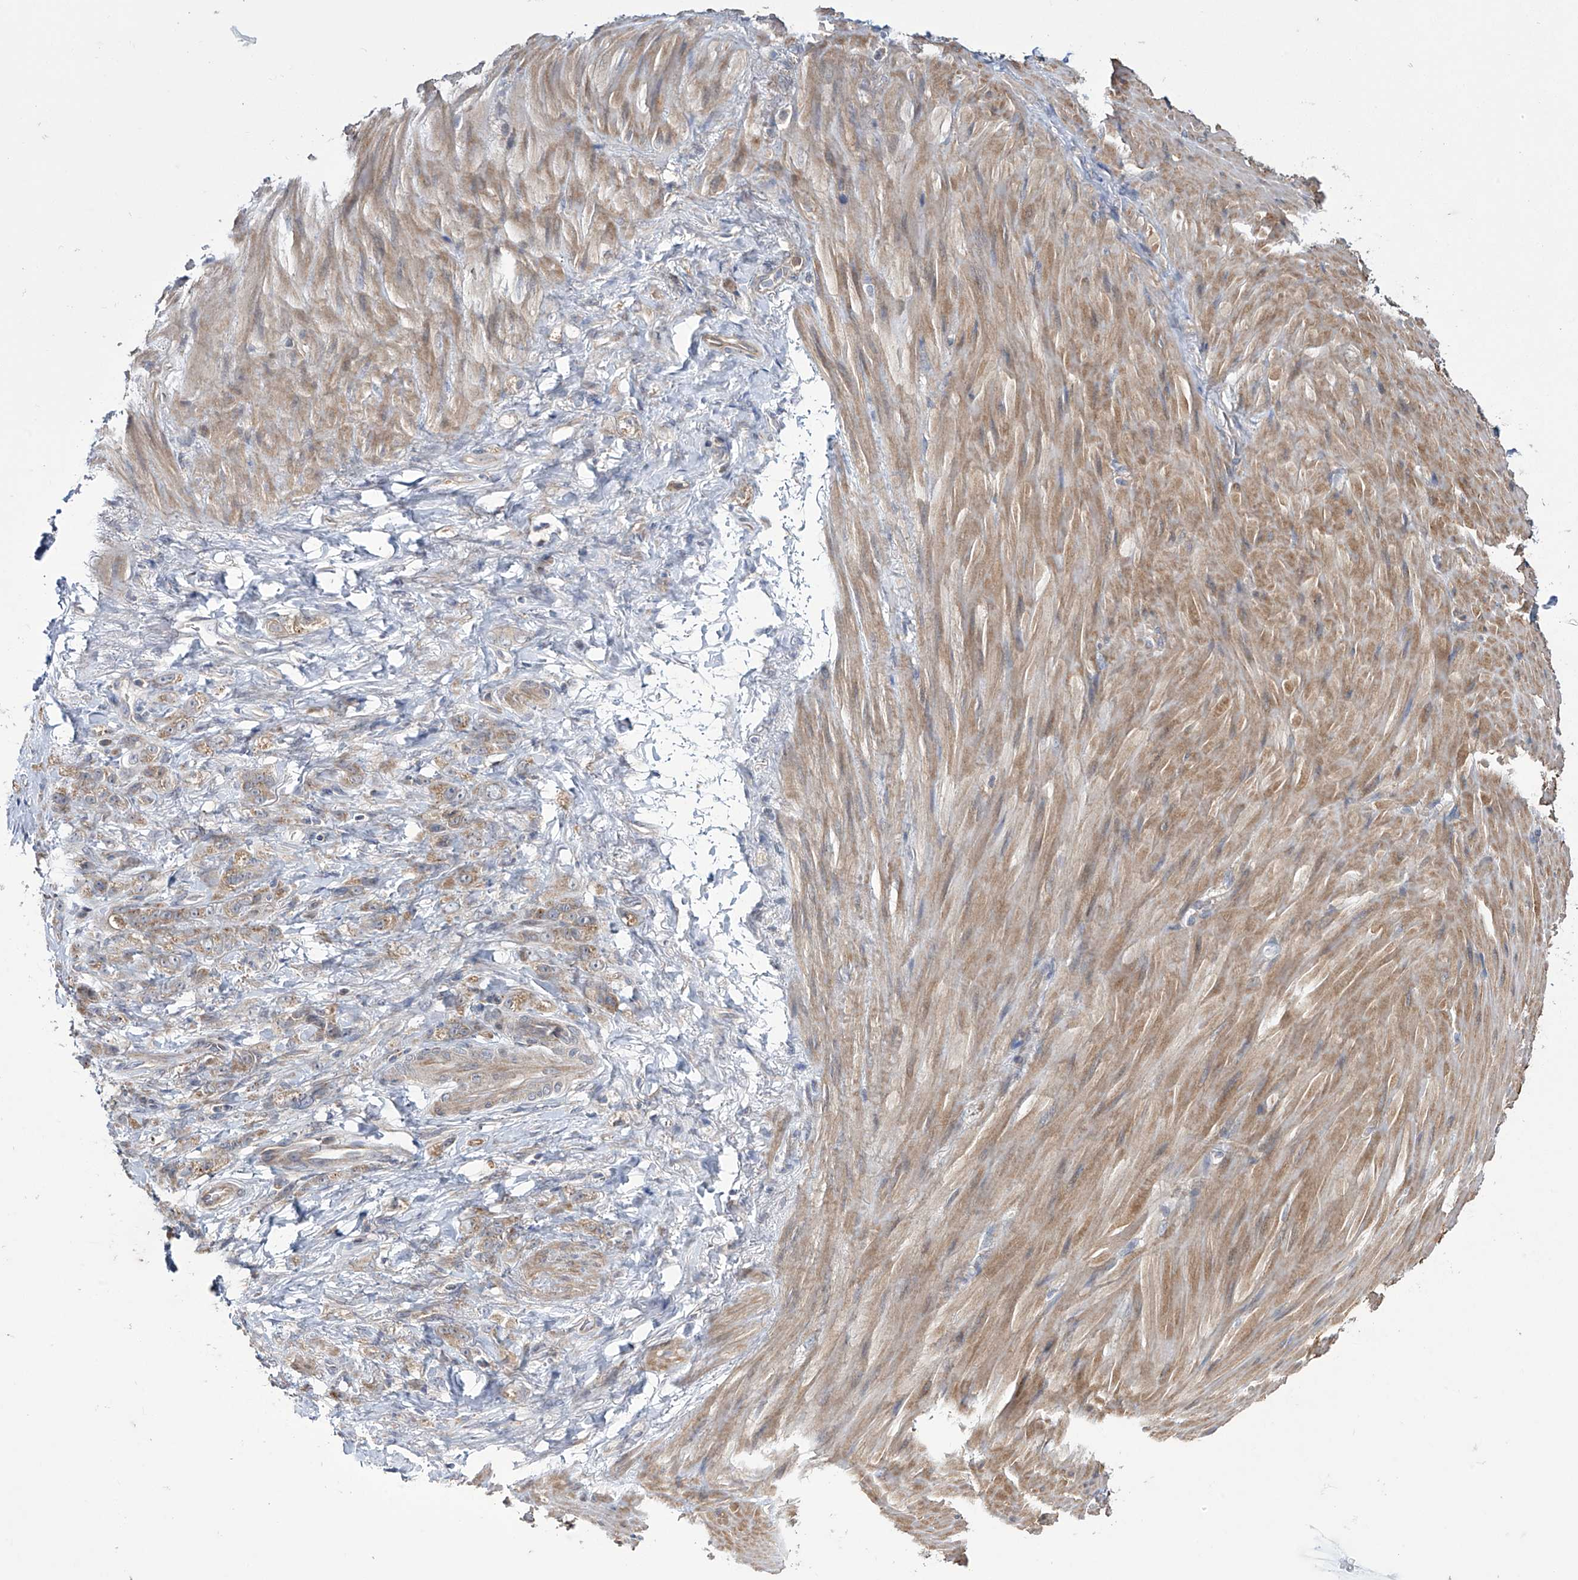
{"staining": {"intensity": "weak", "quantity": ">75%", "location": "cytoplasmic/membranous"}, "tissue": "stomach cancer", "cell_type": "Tumor cells", "image_type": "cancer", "snomed": [{"axis": "morphology", "description": "Normal tissue, NOS"}, {"axis": "morphology", "description": "Adenocarcinoma, NOS"}, {"axis": "topography", "description": "Stomach"}], "caption": "Immunohistochemistry micrograph of neoplastic tissue: stomach cancer stained using immunohistochemistry shows low levels of weak protein expression localized specifically in the cytoplasmic/membranous of tumor cells, appearing as a cytoplasmic/membranous brown color.", "gene": "TRIM60", "patient": {"sex": "male", "age": 82}}